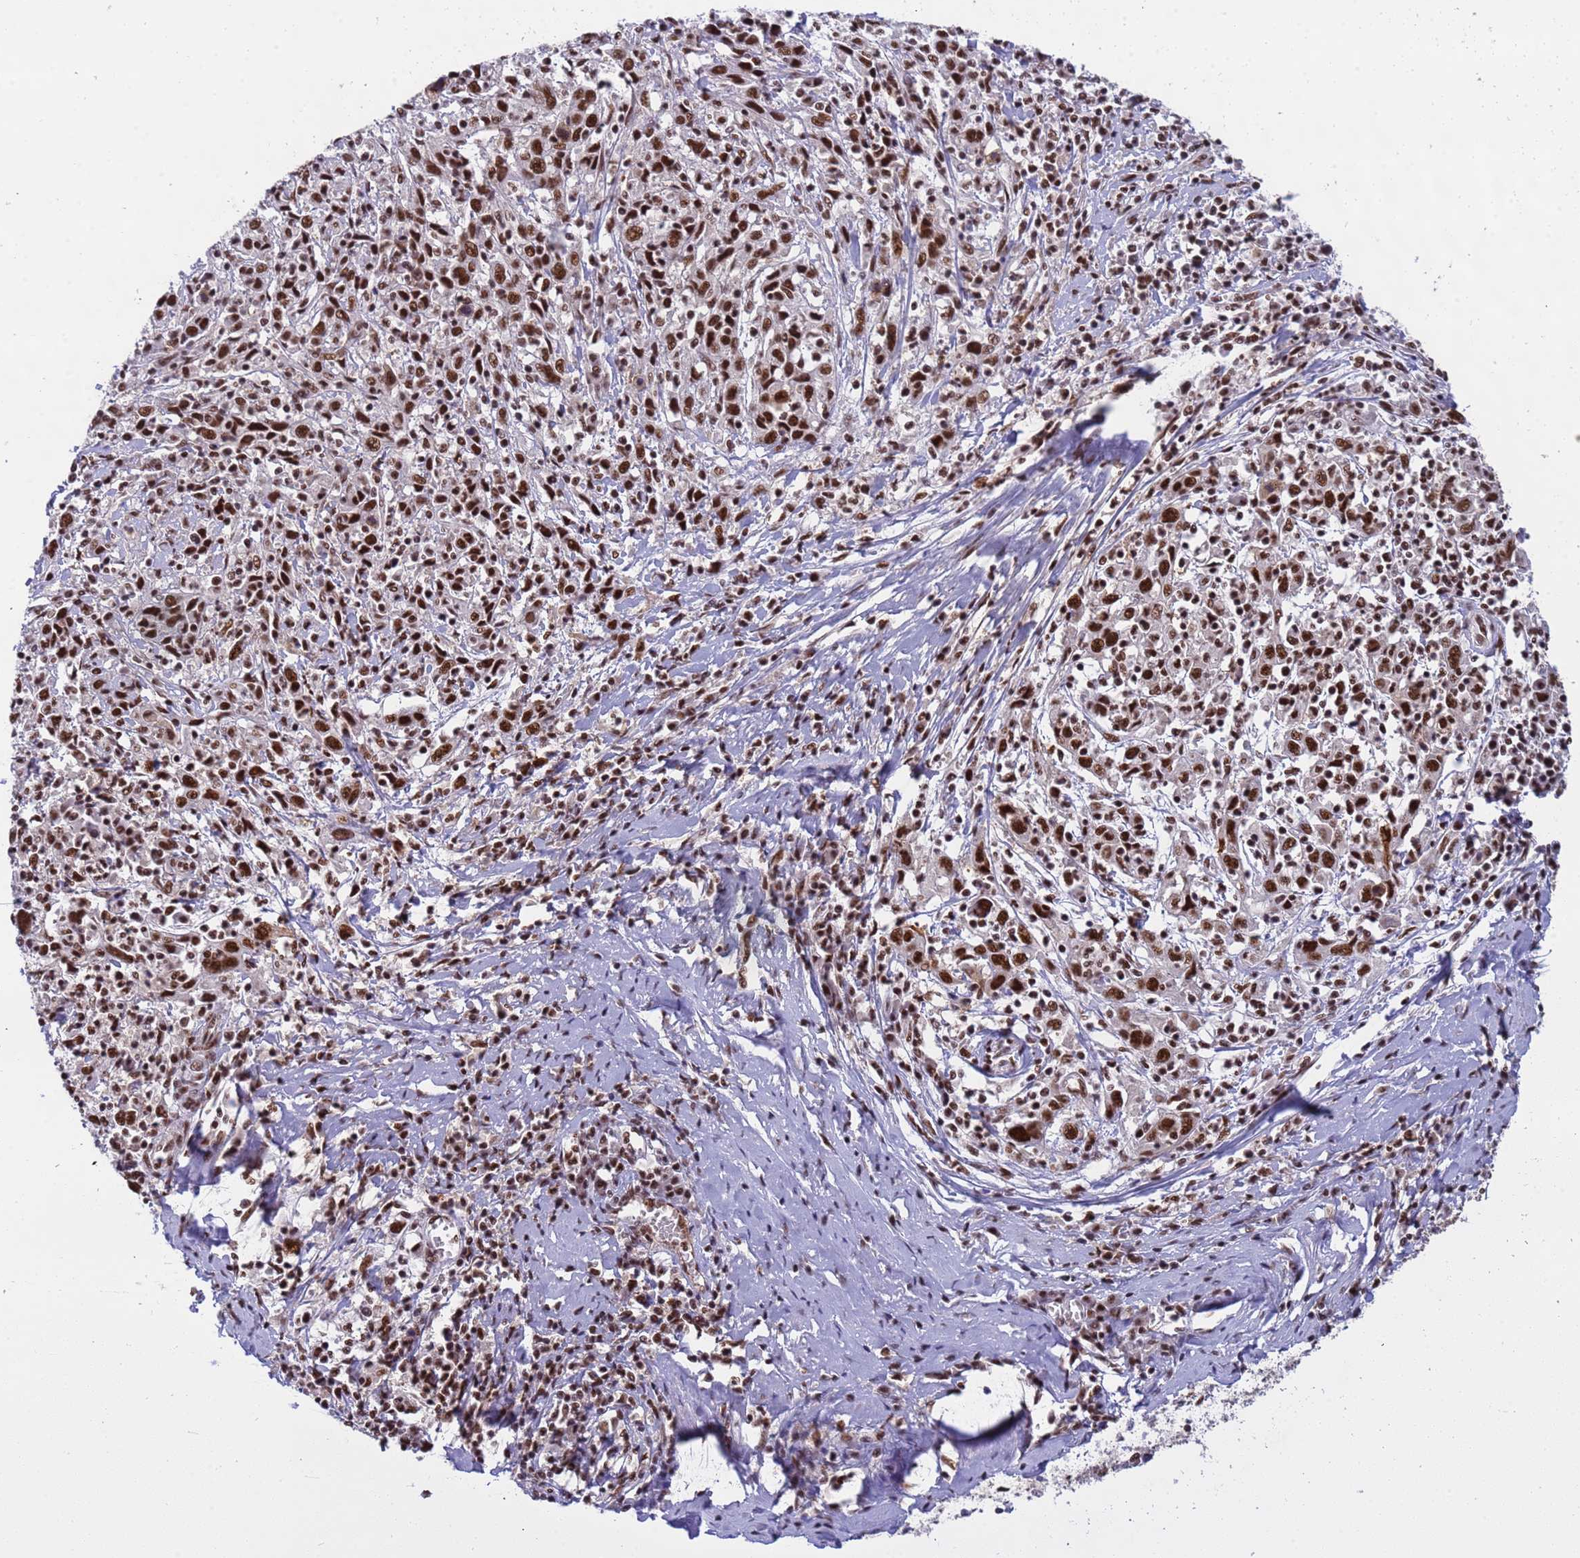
{"staining": {"intensity": "strong", "quantity": ">75%", "location": "nuclear"}, "tissue": "cervical cancer", "cell_type": "Tumor cells", "image_type": "cancer", "snomed": [{"axis": "morphology", "description": "Squamous cell carcinoma, NOS"}, {"axis": "topography", "description": "Cervix"}], "caption": "Strong nuclear expression is present in approximately >75% of tumor cells in cervical cancer (squamous cell carcinoma). (IHC, brightfield microscopy, high magnification).", "gene": "SRRT", "patient": {"sex": "female", "age": 46}}